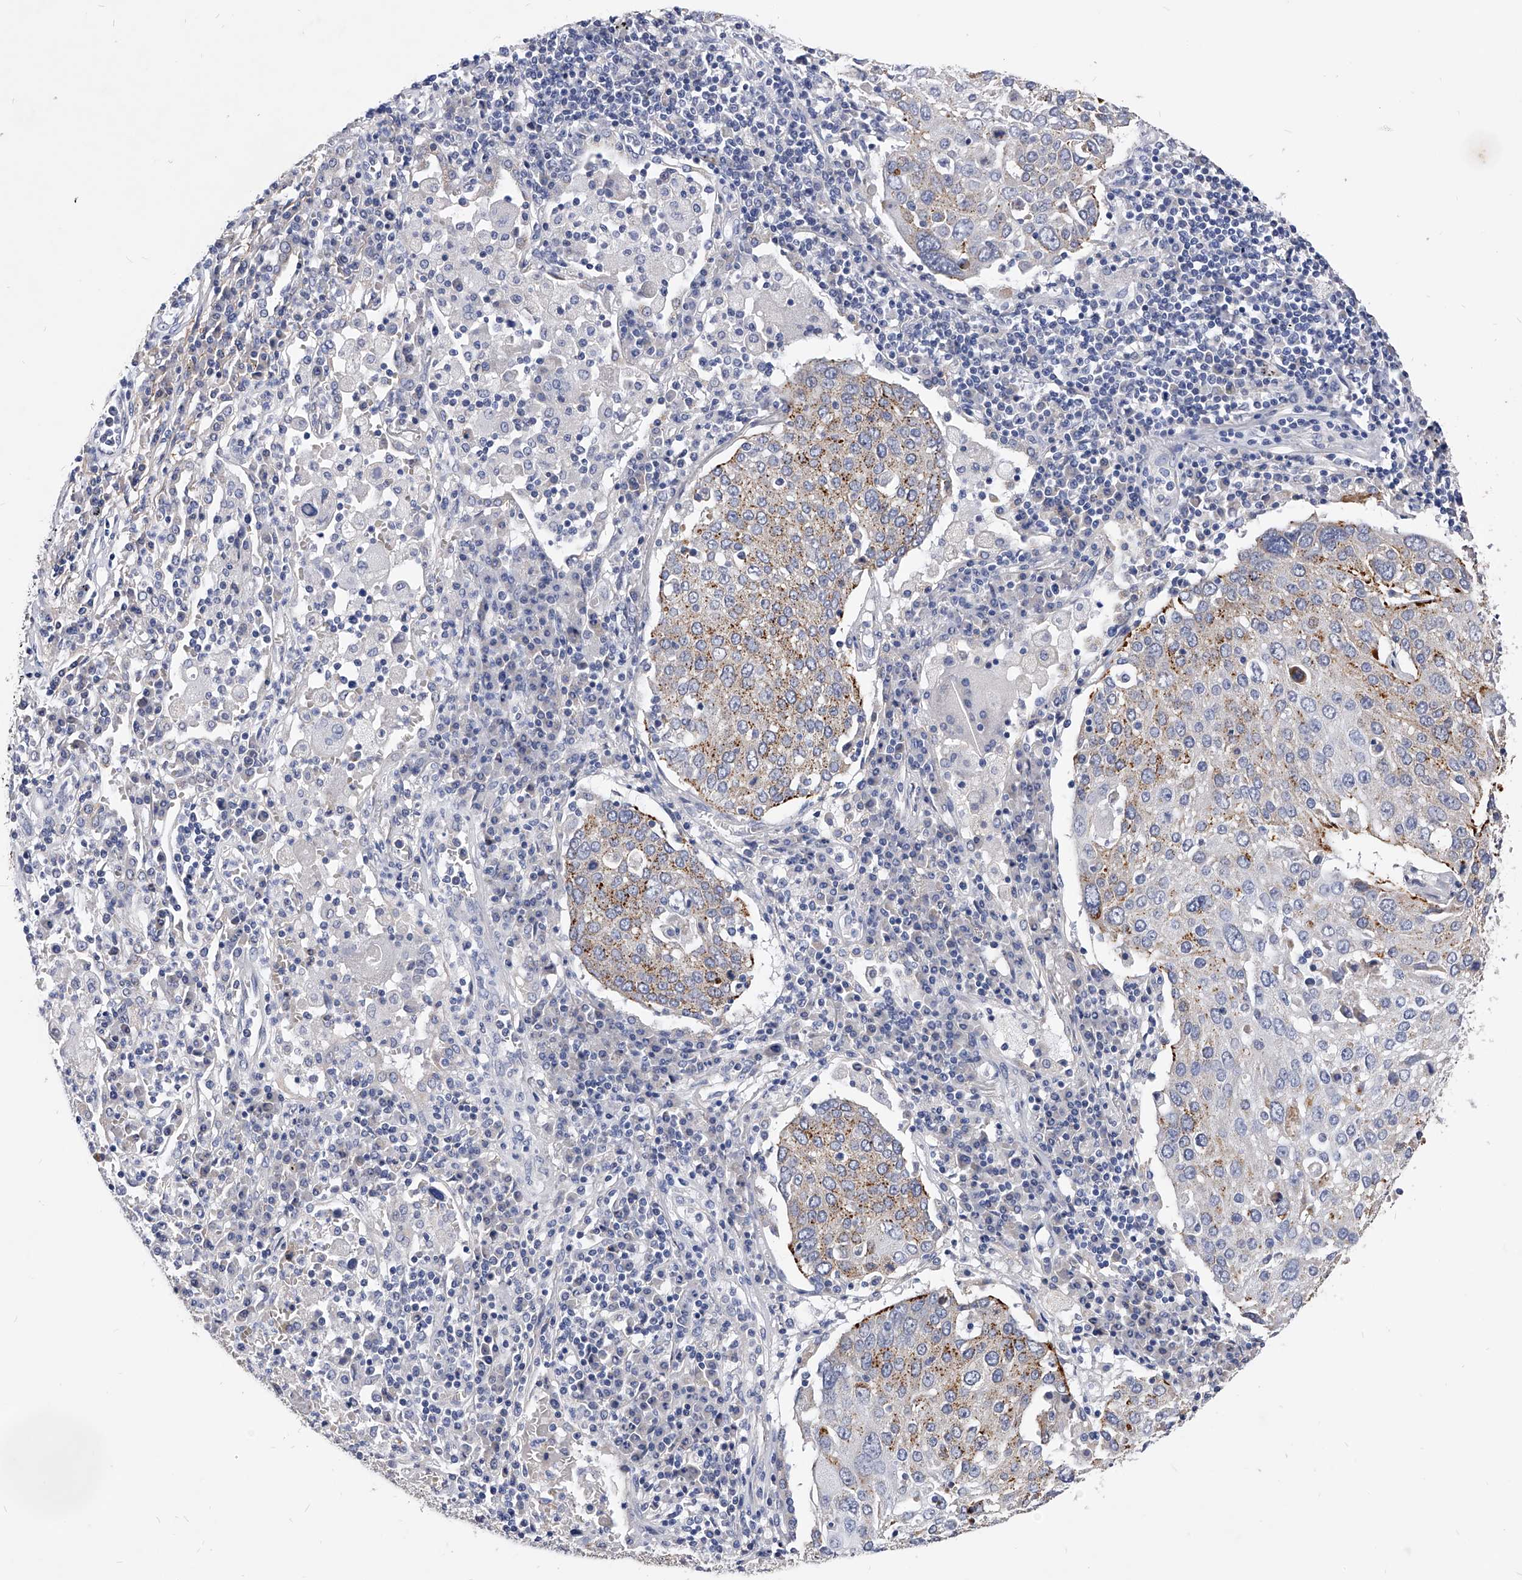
{"staining": {"intensity": "strong", "quantity": "<25%", "location": "cytoplasmic/membranous"}, "tissue": "lung cancer", "cell_type": "Tumor cells", "image_type": "cancer", "snomed": [{"axis": "morphology", "description": "Squamous cell carcinoma, NOS"}, {"axis": "topography", "description": "Lung"}], "caption": "Lung squamous cell carcinoma tissue reveals strong cytoplasmic/membranous positivity in about <25% of tumor cells, visualized by immunohistochemistry. (DAB (3,3'-diaminobenzidine) IHC, brown staining for protein, blue staining for nuclei).", "gene": "ZNF529", "patient": {"sex": "male", "age": 65}}